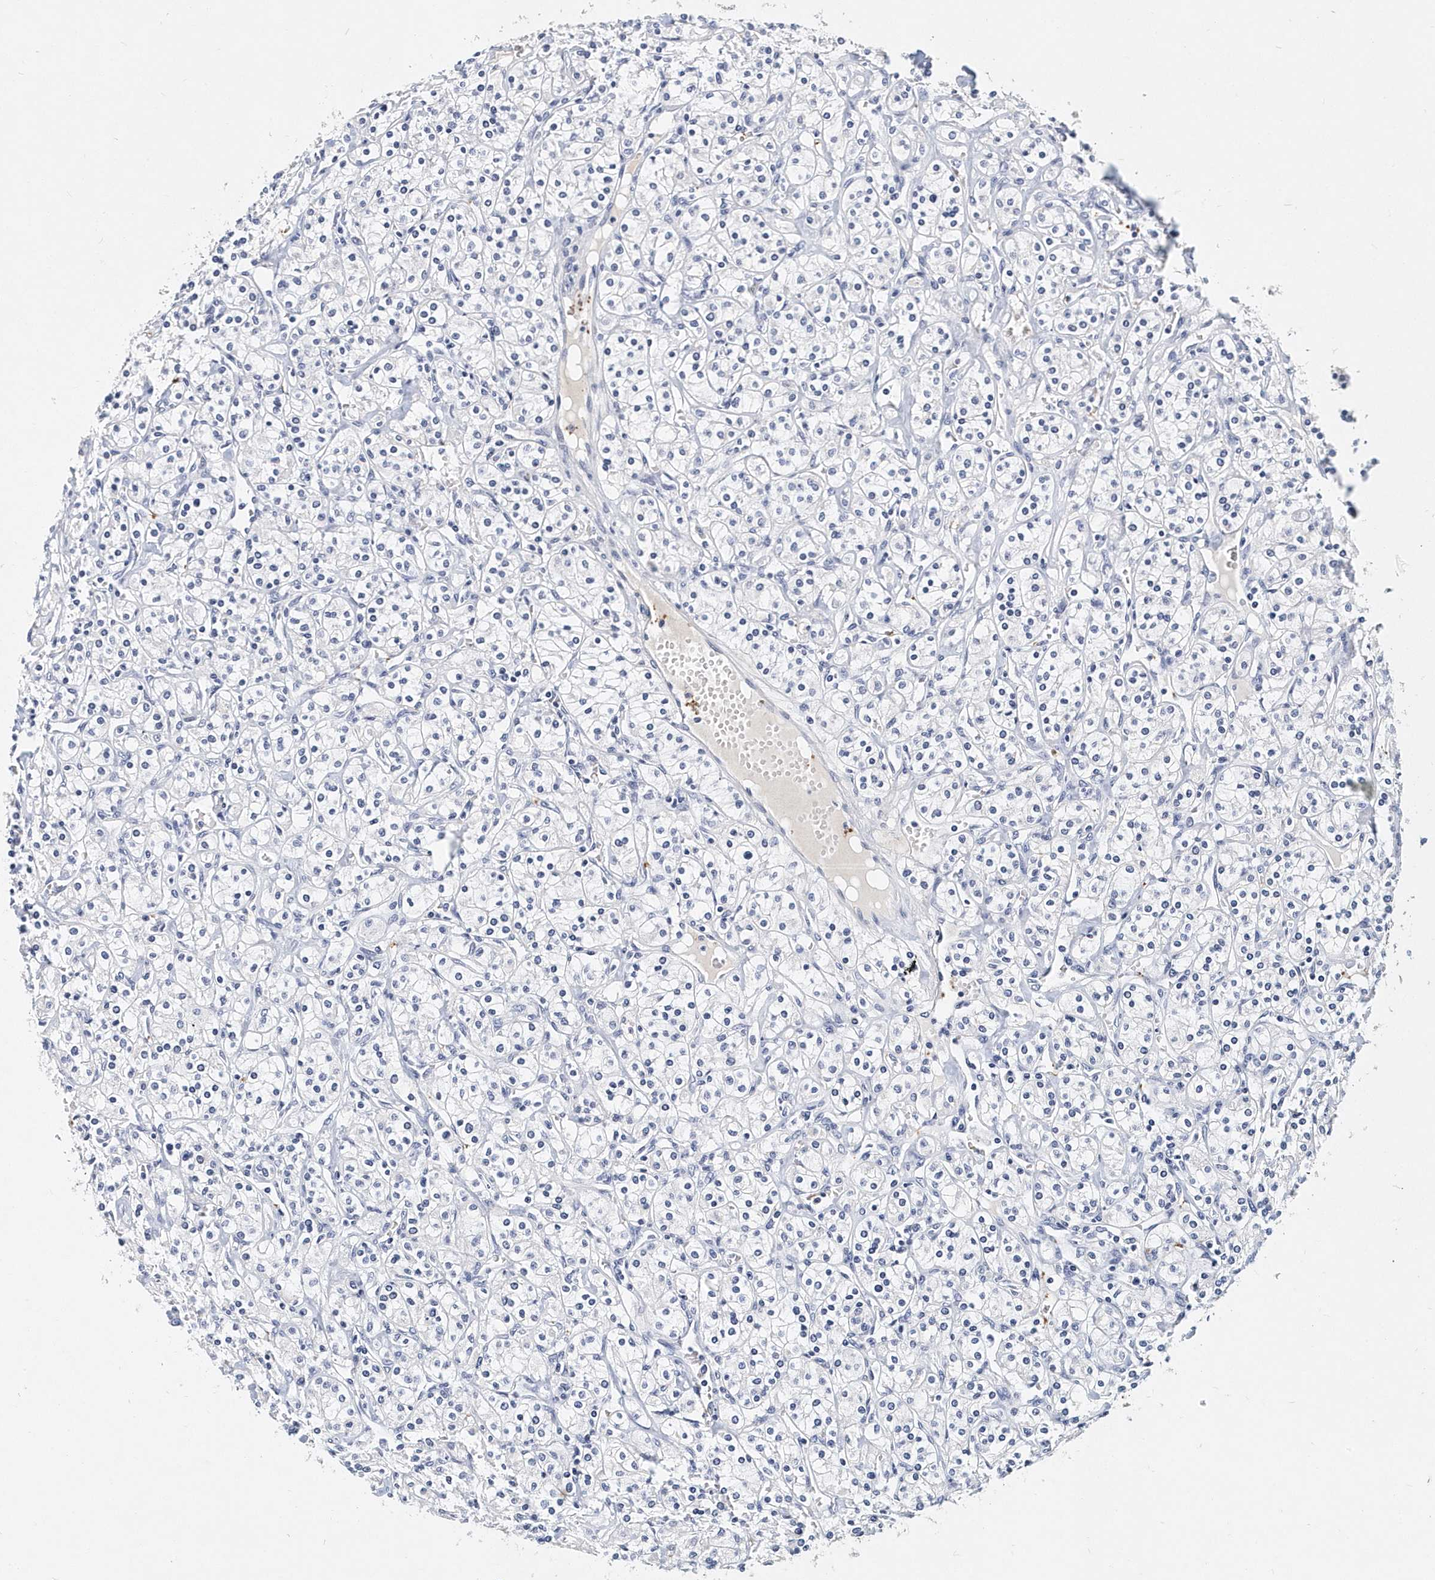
{"staining": {"intensity": "negative", "quantity": "none", "location": "none"}, "tissue": "renal cancer", "cell_type": "Tumor cells", "image_type": "cancer", "snomed": [{"axis": "morphology", "description": "Adenocarcinoma, NOS"}, {"axis": "topography", "description": "Kidney"}], "caption": "Immunohistochemistry of renal cancer displays no positivity in tumor cells.", "gene": "ITGA2B", "patient": {"sex": "male", "age": 77}}